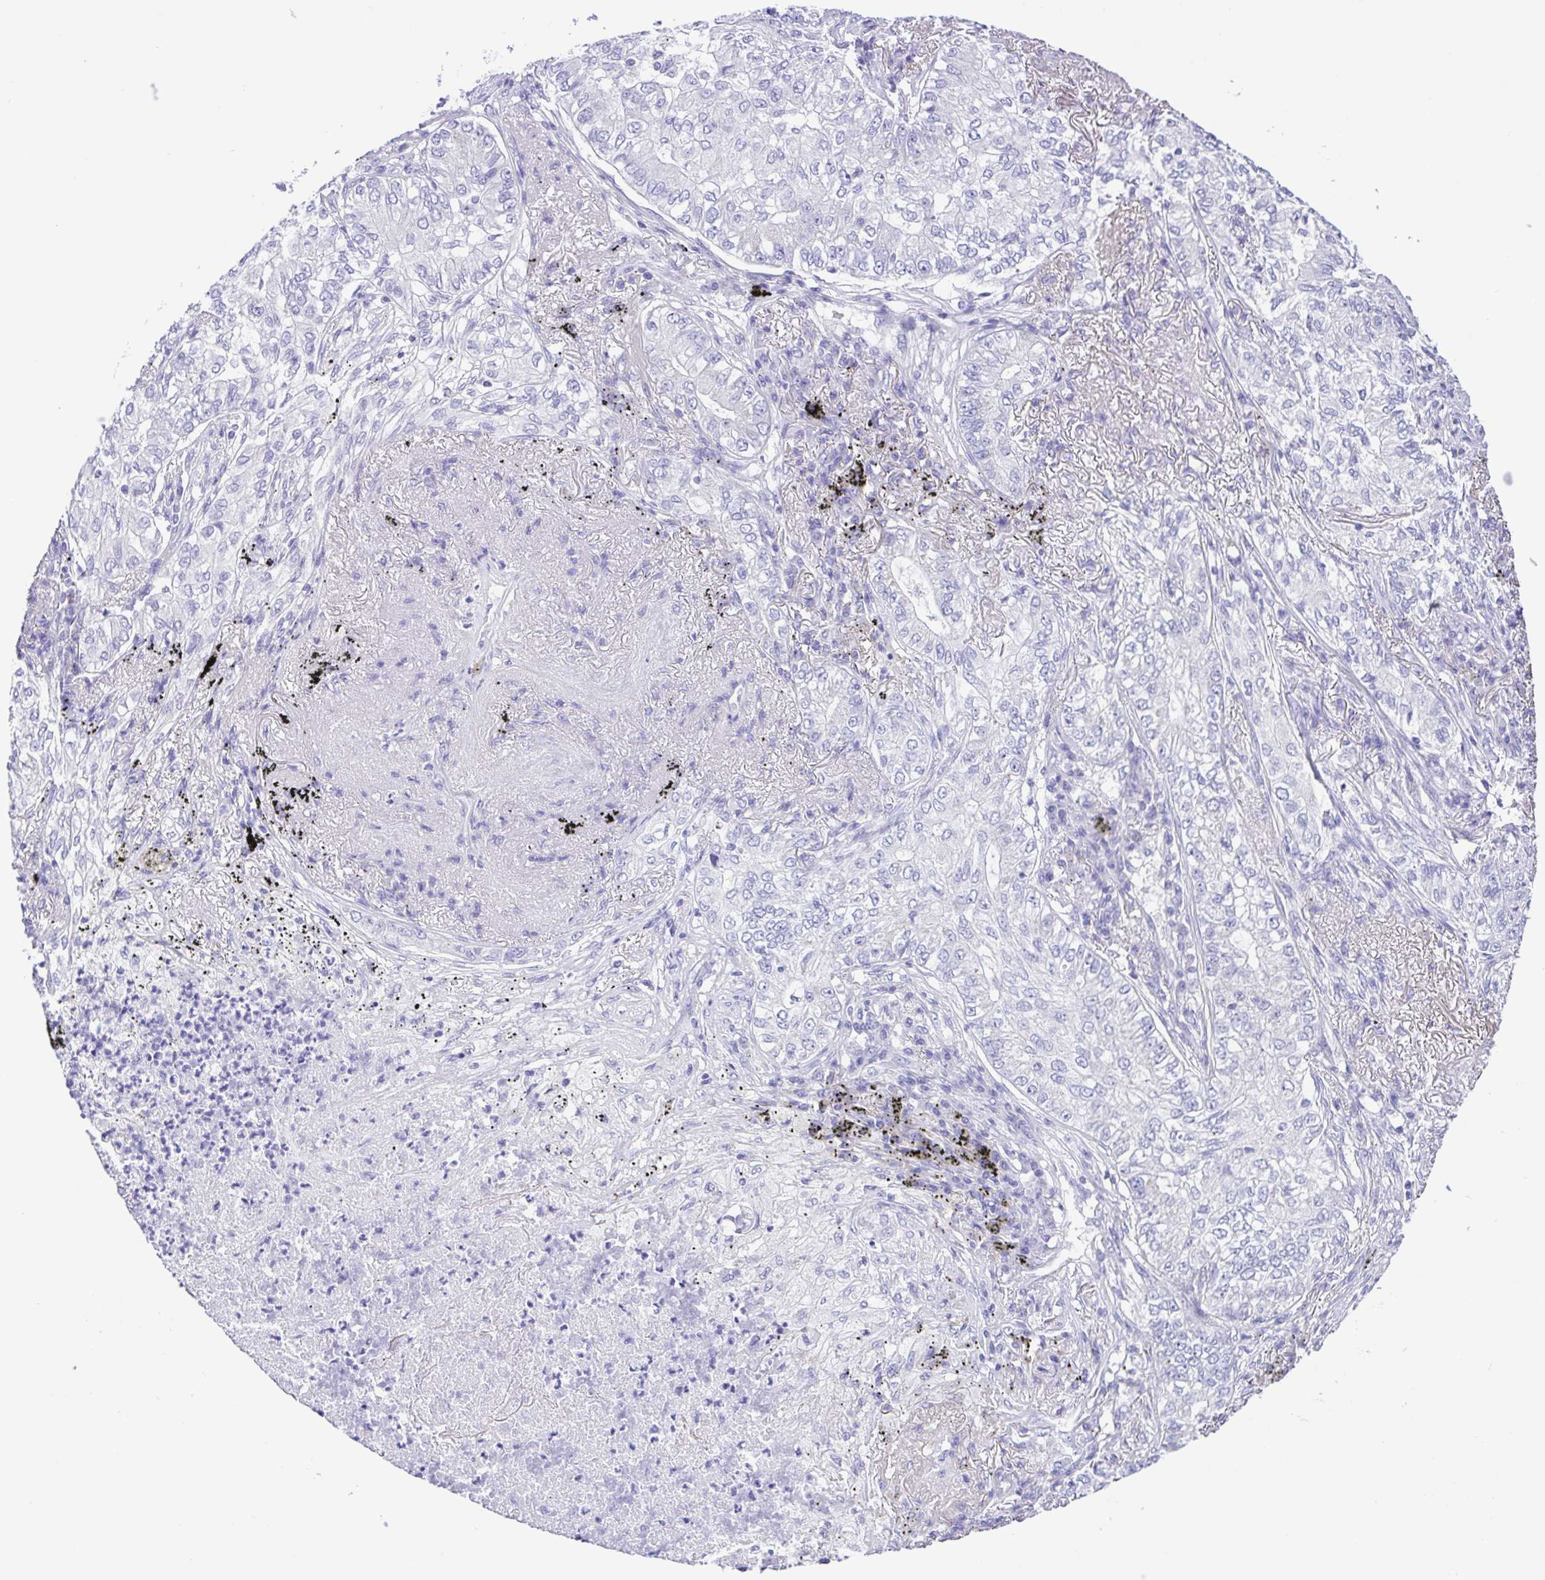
{"staining": {"intensity": "negative", "quantity": "none", "location": "none"}, "tissue": "lung cancer", "cell_type": "Tumor cells", "image_type": "cancer", "snomed": [{"axis": "morphology", "description": "Adenocarcinoma, NOS"}, {"axis": "topography", "description": "Lung"}], "caption": "Protein analysis of adenocarcinoma (lung) exhibits no significant positivity in tumor cells.", "gene": "CD72", "patient": {"sex": "female", "age": 73}}